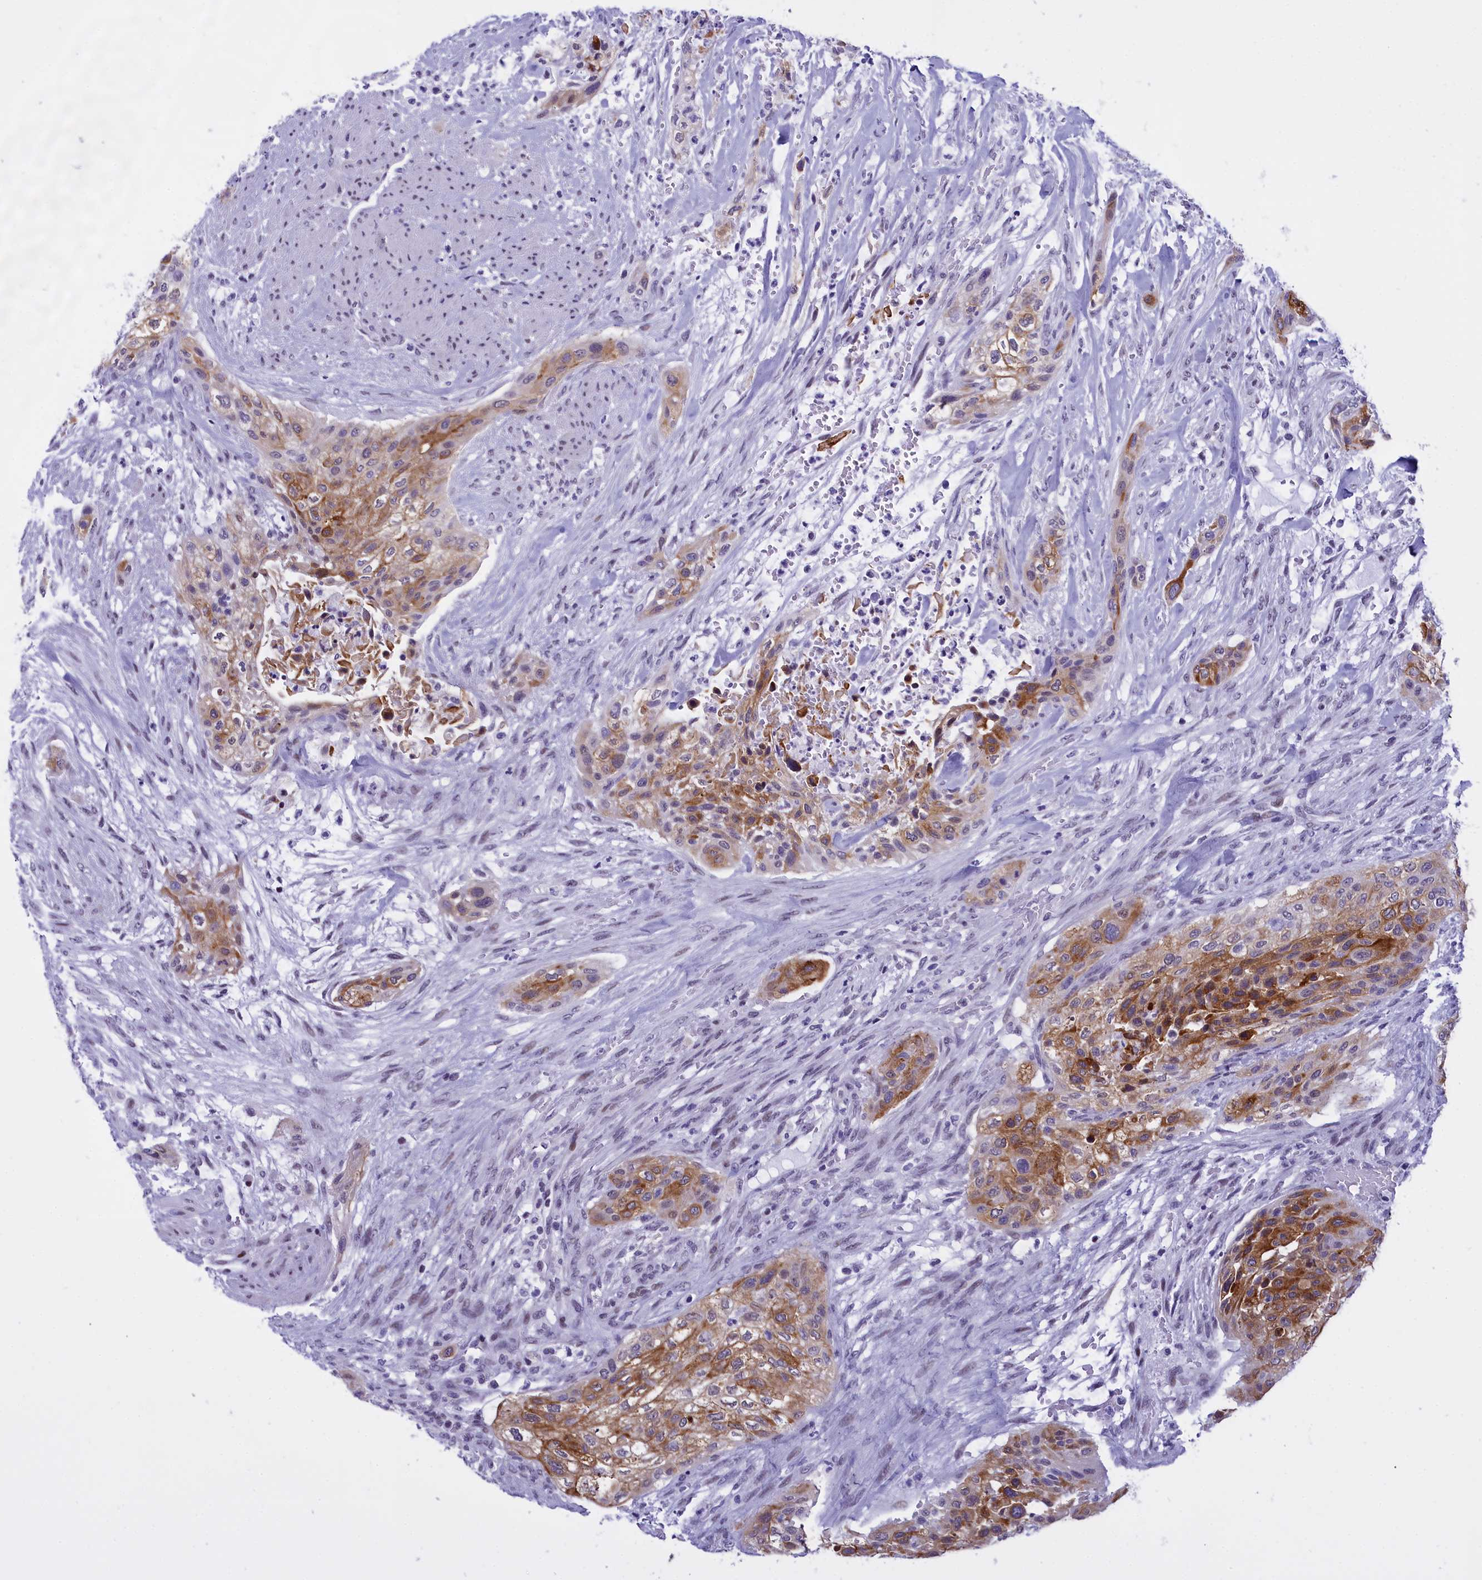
{"staining": {"intensity": "moderate", "quantity": ">75%", "location": "cytoplasmic/membranous"}, "tissue": "urothelial cancer", "cell_type": "Tumor cells", "image_type": "cancer", "snomed": [{"axis": "morphology", "description": "Urothelial carcinoma, High grade"}, {"axis": "topography", "description": "Urinary bladder"}], "caption": "Urothelial cancer tissue shows moderate cytoplasmic/membranous staining in approximately >75% of tumor cells, visualized by immunohistochemistry.", "gene": "SPIRE2", "patient": {"sex": "male", "age": 35}}